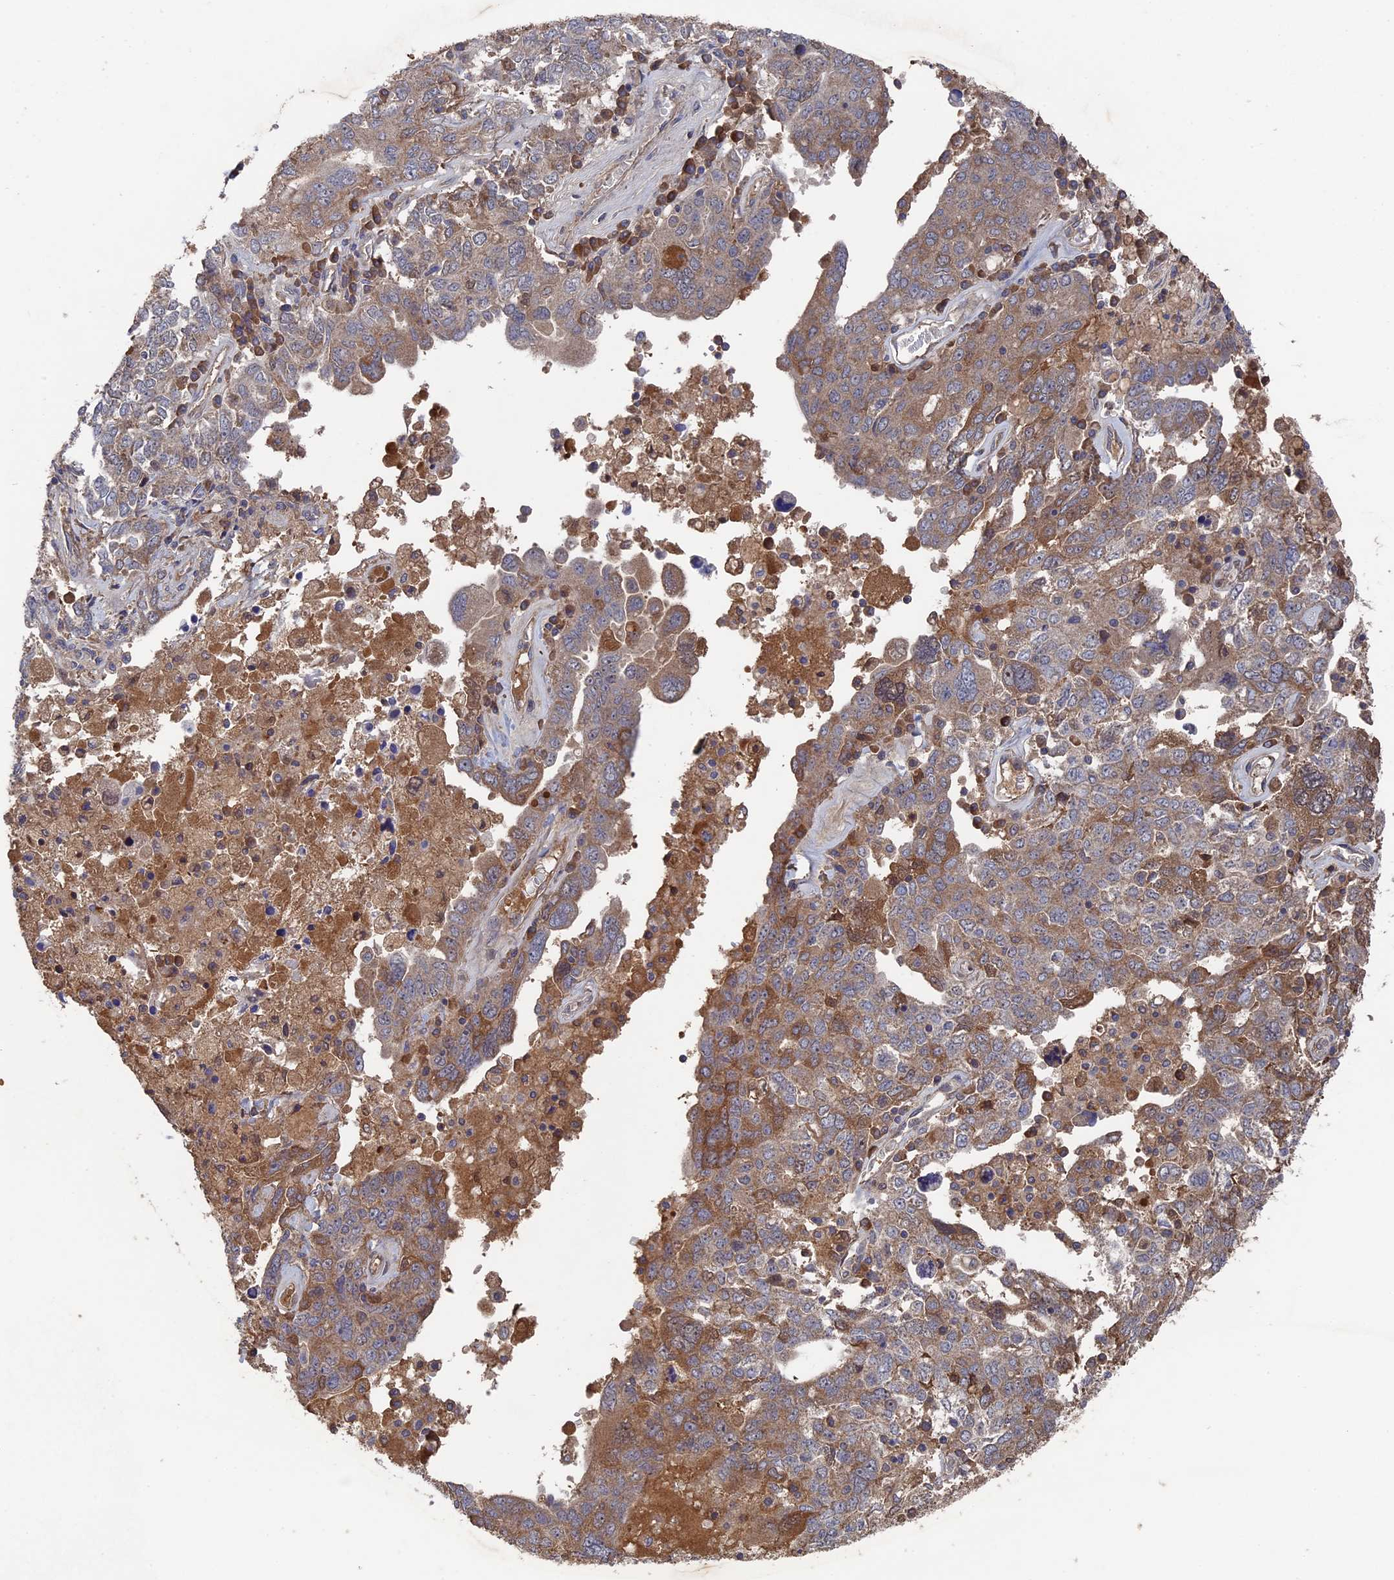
{"staining": {"intensity": "moderate", "quantity": ">75%", "location": "cytoplasmic/membranous"}, "tissue": "ovarian cancer", "cell_type": "Tumor cells", "image_type": "cancer", "snomed": [{"axis": "morphology", "description": "Carcinoma, endometroid"}, {"axis": "topography", "description": "Ovary"}], "caption": "DAB (3,3'-diaminobenzidine) immunohistochemical staining of human endometroid carcinoma (ovarian) displays moderate cytoplasmic/membranous protein positivity in approximately >75% of tumor cells.", "gene": "RAB15", "patient": {"sex": "female", "age": 62}}